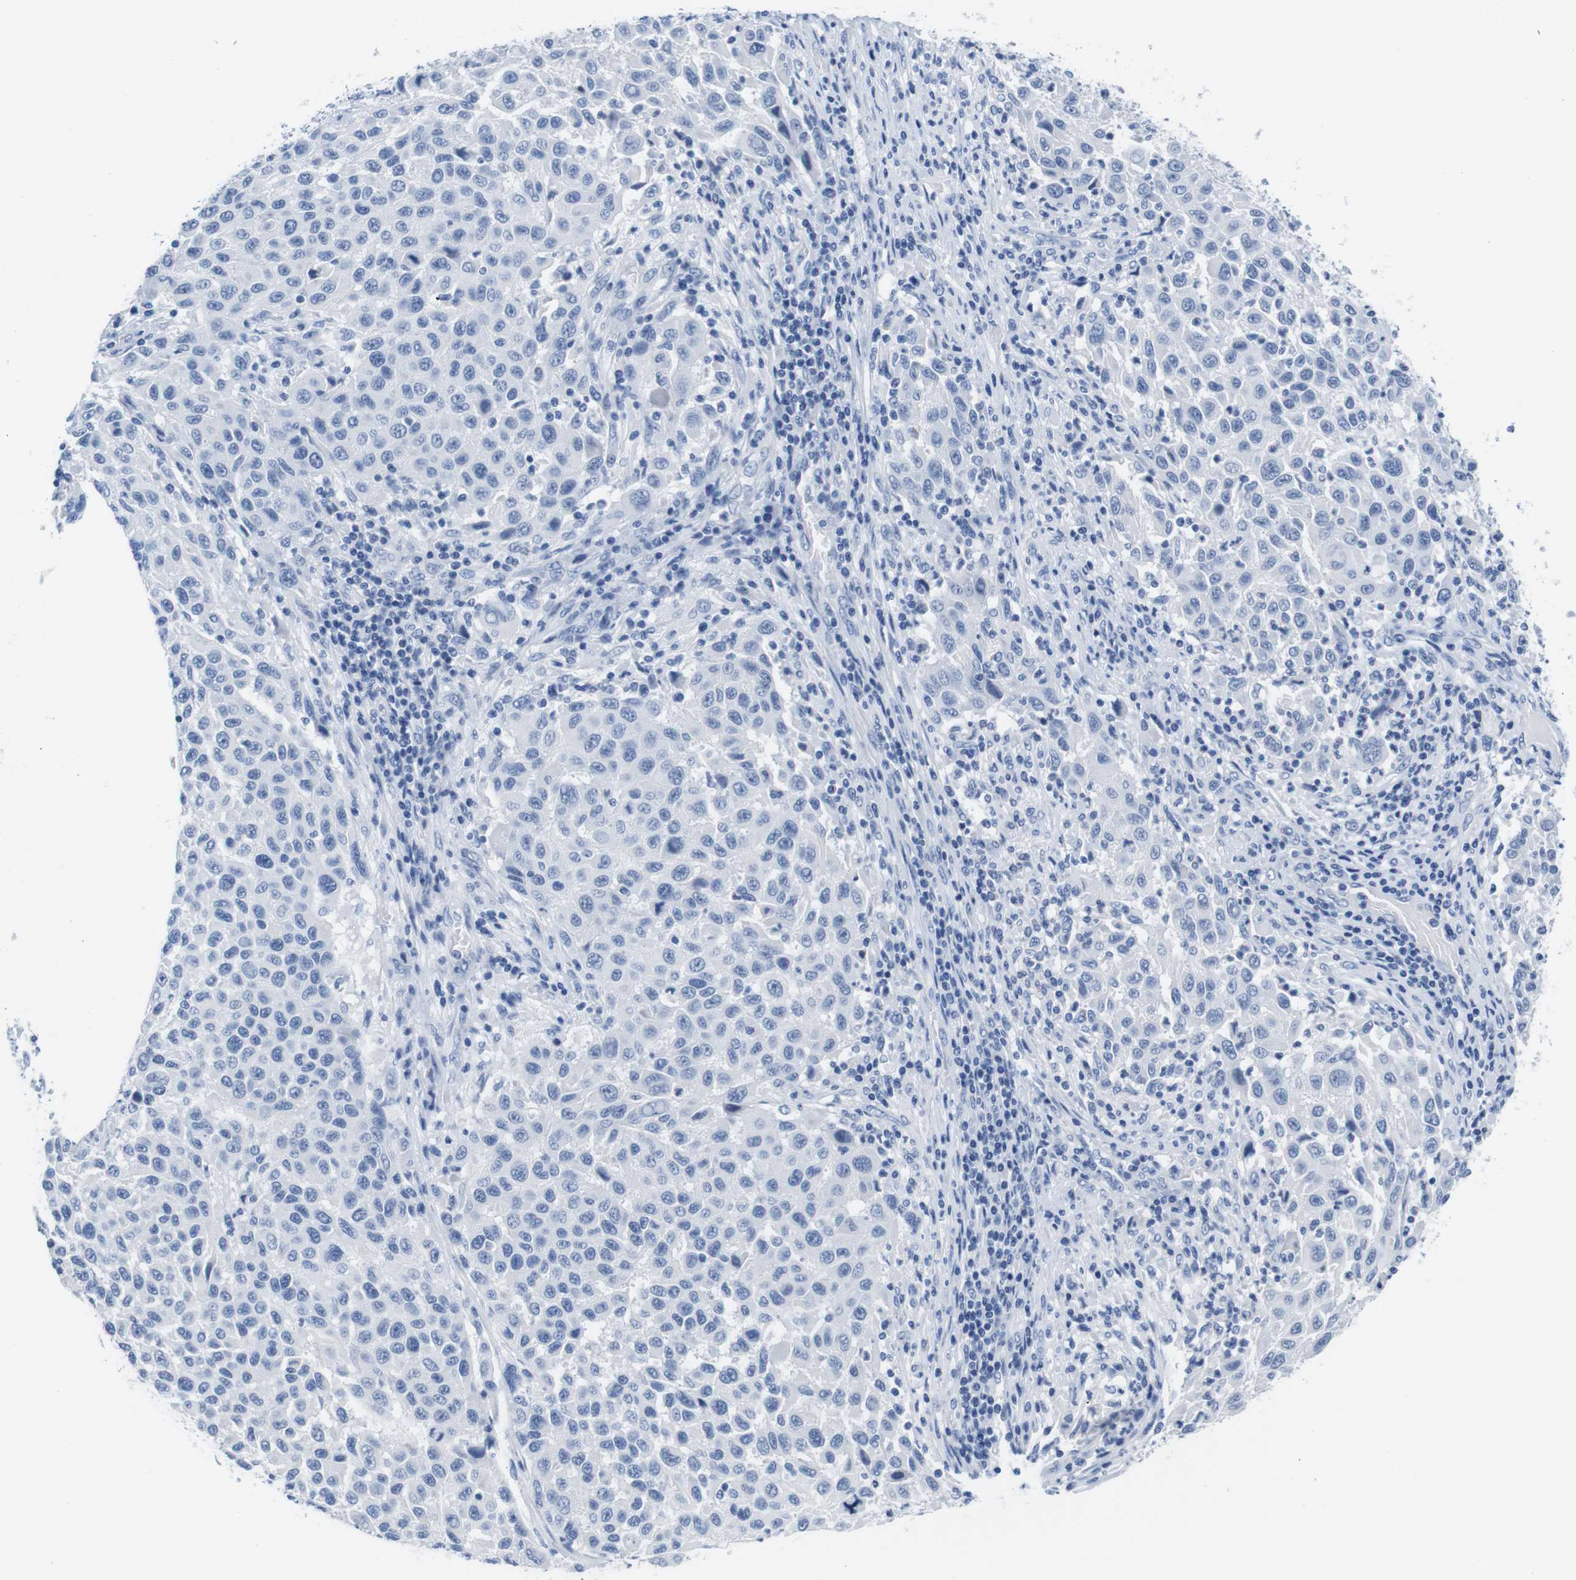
{"staining": {"intensity": "negative", "quantity": "none", "location": "none"}, "tissue": "melanoma", "cell_type": "Tumor cells", "image_type": "cancer", "snomed": [{"axis": "morphology", "description": "Malignant melanoma, Metastatic site"}, {"axis": "topography", "description": "Lymph node"}], "caption": "The histopathology image demonstrates no staining of tumor cells in malignant melanoma (metastatic site).", "gene": "MAP6", "patient": {"sex": "male", "age": 61}}